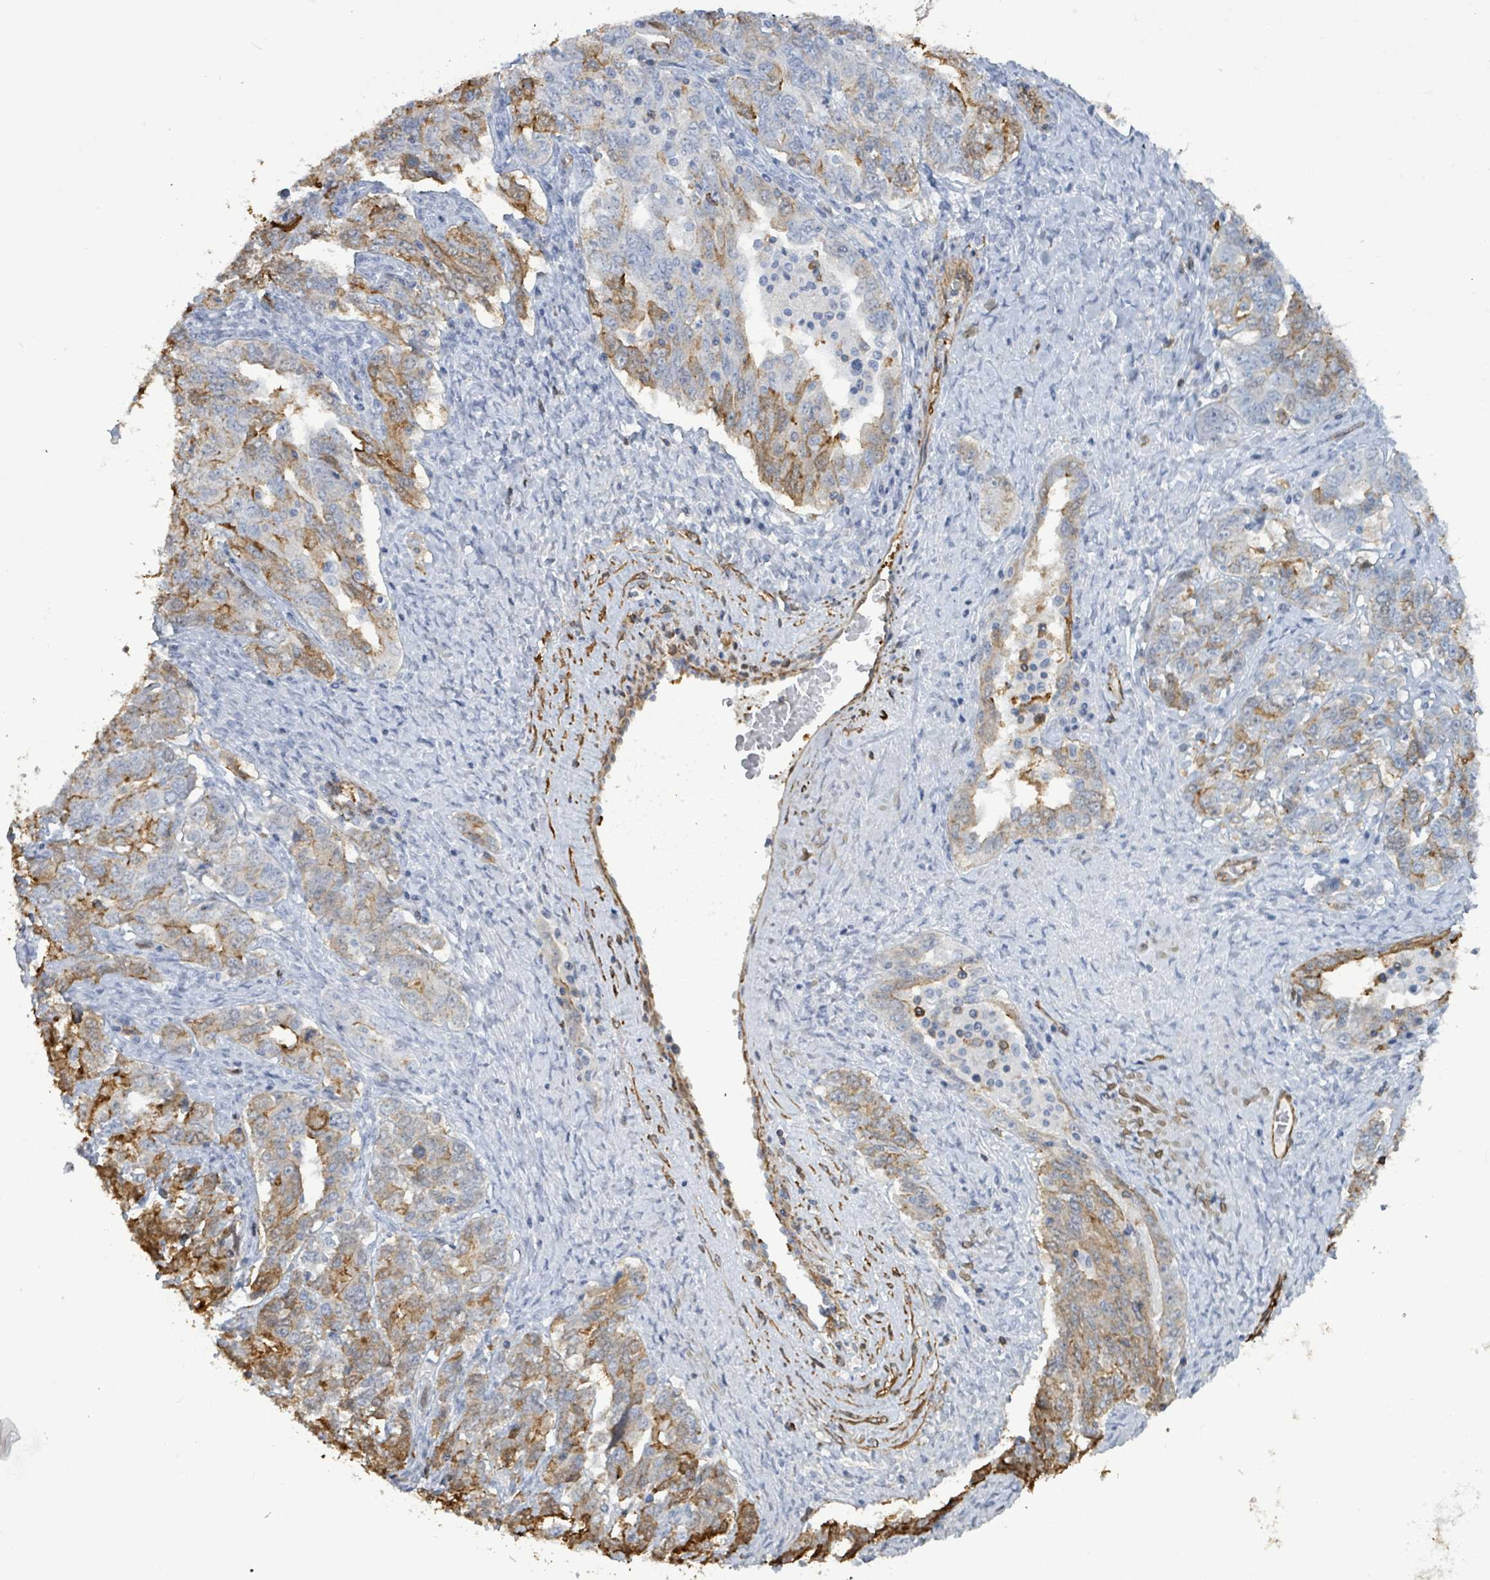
{"staining": {"intensity": "moderate", "quantity": "25%-75%", "location": "cytoplasmic/membranous"}, "tissue": "ovarian cancer", "cell_type": "Tumor cells", "image_type": "cancer", "snomed": [{"axis": "morphology", "description": "Carcinoma, endometroid"}, {"axis": "topography", "description": "Ovary"}], "caption": "A photomicrograph of endometroid carcinoma (ovarian) stained for a protein reveals moderate cytoplasmic/membranous brown staining in tumor cells.", "gene": "PRKRIP1", "patient": {"sex": "female", "age": 62}}